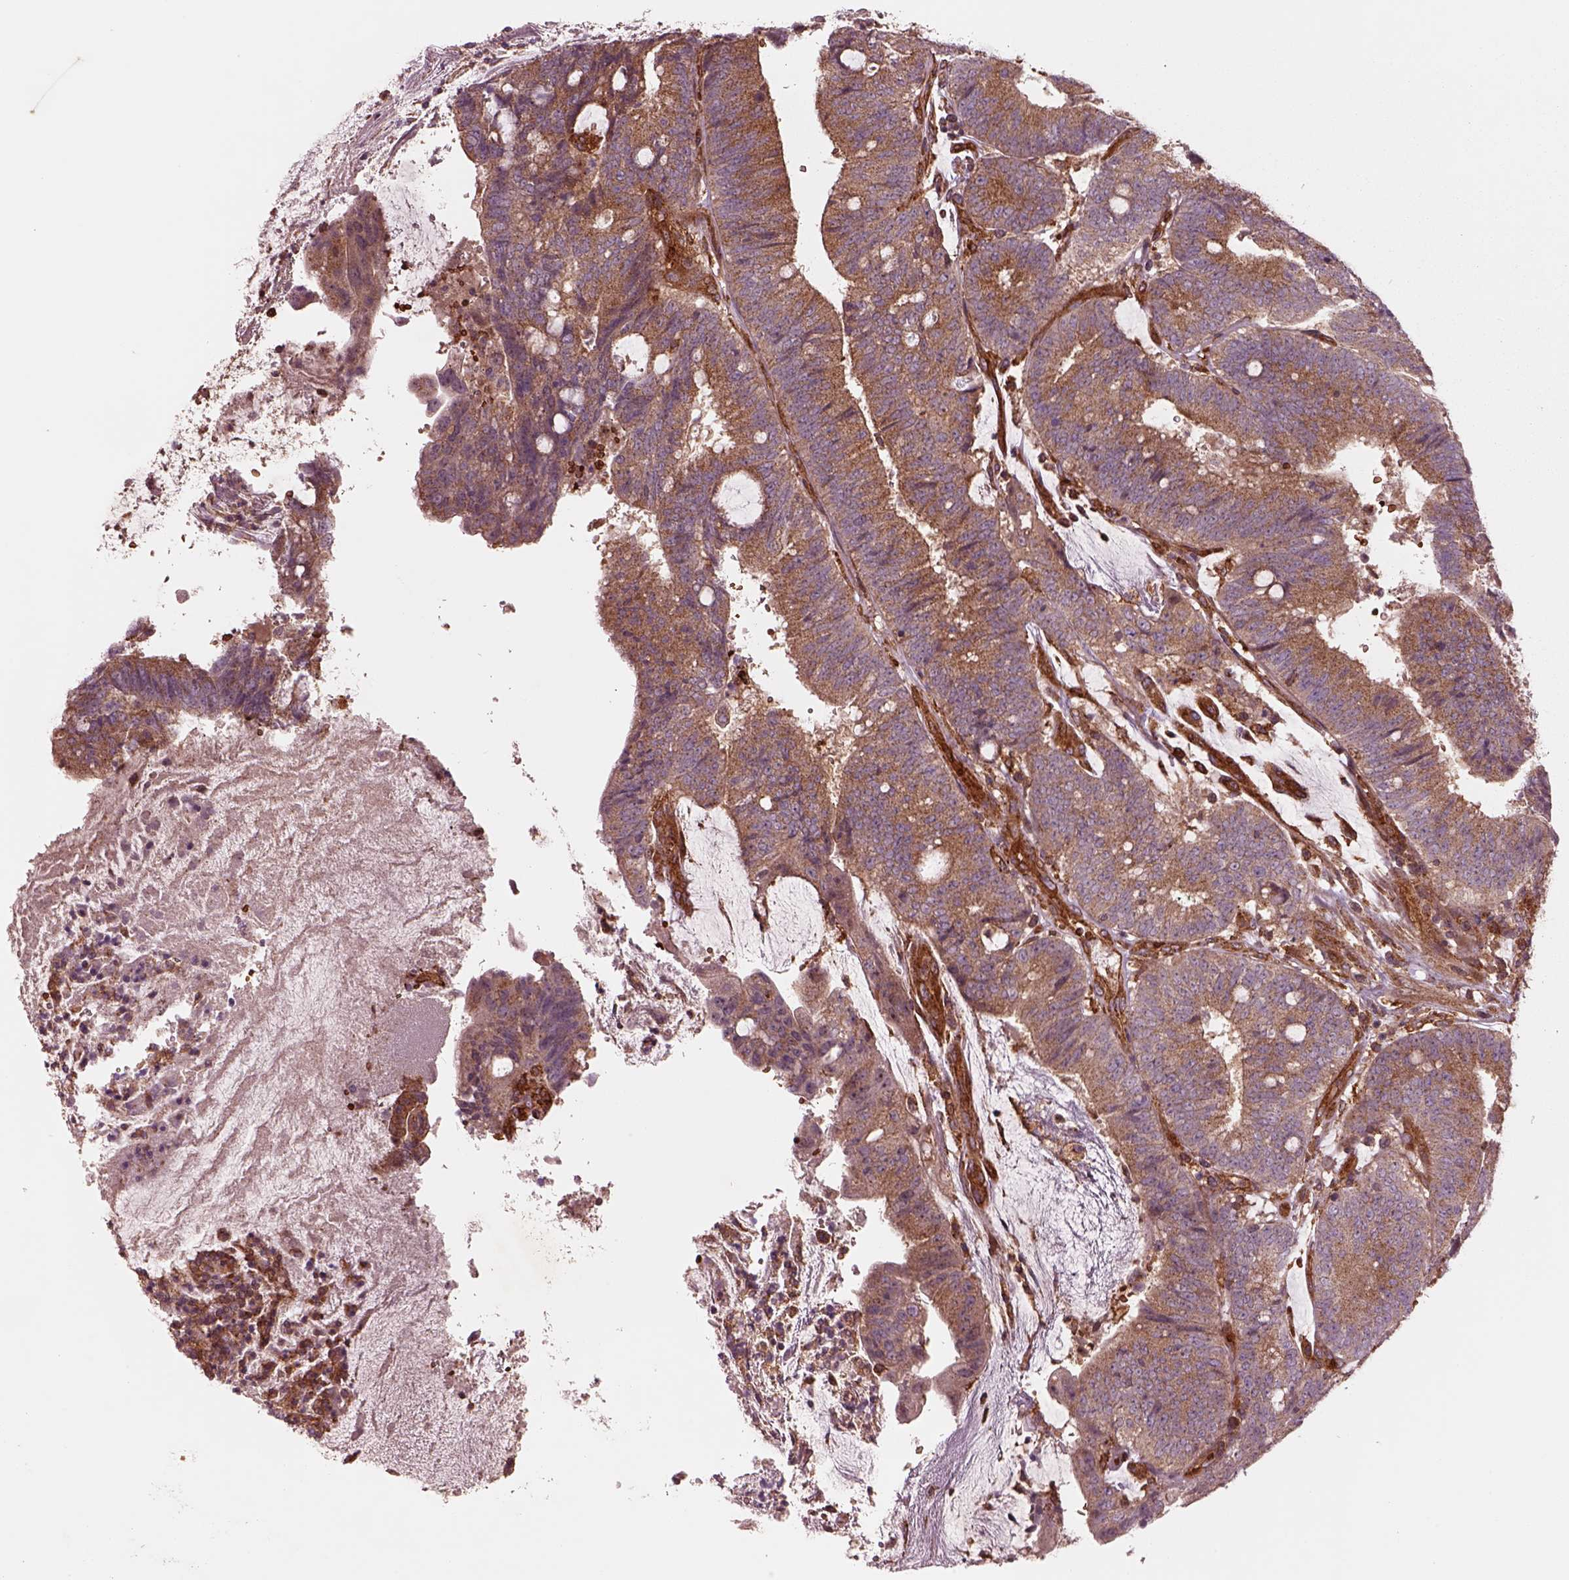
{"staining": {"intensity": "strong", "quantity": "25%-75%", "location": "cytoplasmic/membranous"}, "tissue": "colorectal cancer", "cell_type": "Tumor cells", "image_type": "cancer", "snomed": [{"axis": "morphology", "description": "Adenocarcinoma, NOS"}, {"axis": "topography", "description": "Colon"}], "caption": "Protein analysis of adenocarcinoma (colorectal) tissue shows strong cytoplasmic/membranous staining in approximately 25%-75% of tumor cells.", "gene": "WASHC2A", "patient": {"sex": "female", "age": 43}}